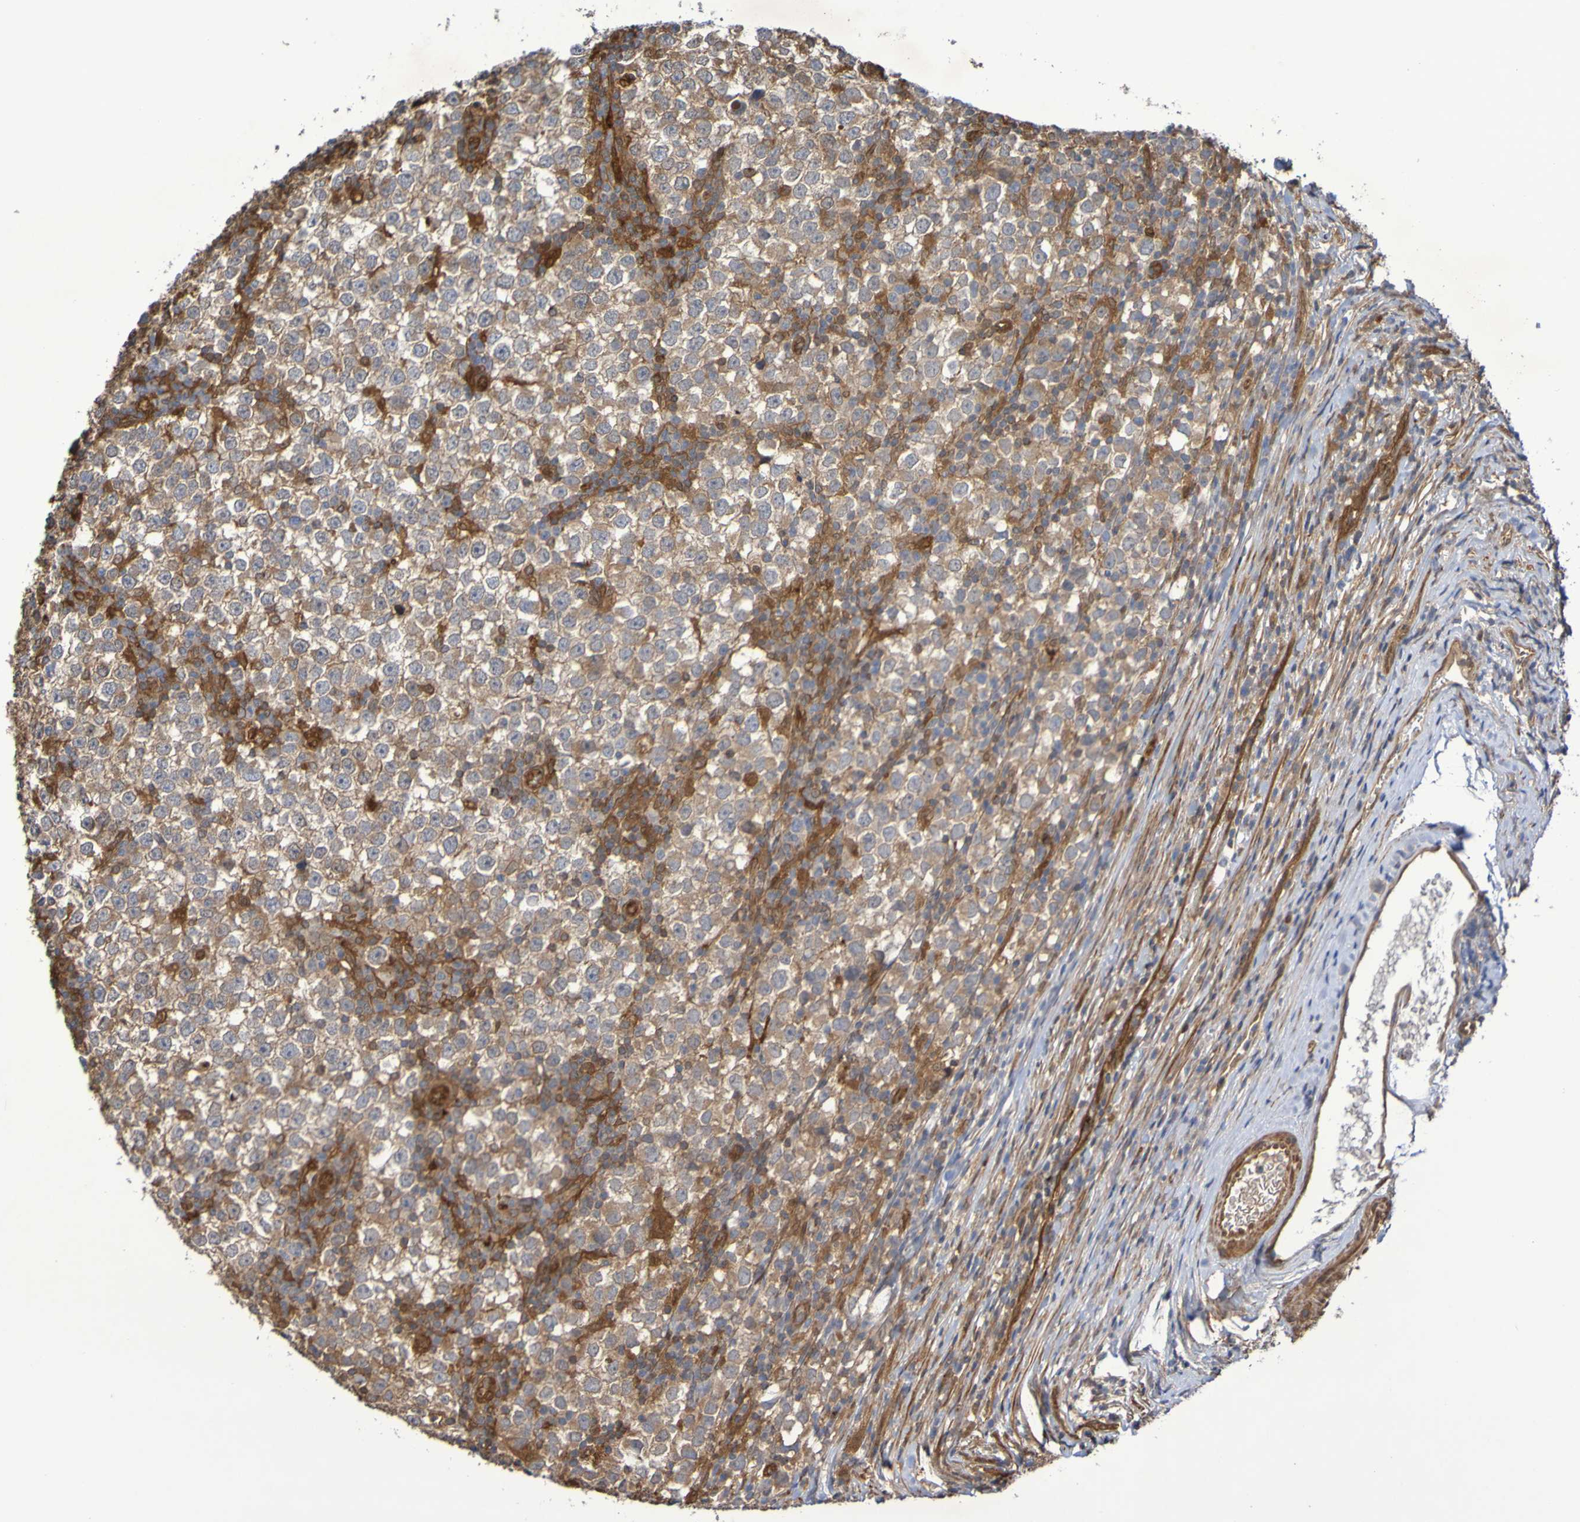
{"staining": {"intensity": "moderate", "quantity": ">75%", "location": "cytoplasmic/membranous"}, "tissue": "testis cancer", "cell_type": "Tumor cells", "image_type": "cancer", "snomed": [{"axis": "morphology", "description": "Seminoma, NOS"}, {"axis": "topography", "description": "Testis"}], "caption": "The photomicrograph exhibits a brown stain indicating the presence of a protein in the cytoplasmic/membranous of tumor cells in seminoma (testis). Using DAB (3,3'-diaminobenzidine) (brown) and hematoxylin (blue) stains, captured at high magnification using brightfield microscopy.", "gene": "SERPINB6", "patient": {"sex": "male", "age": 65}}